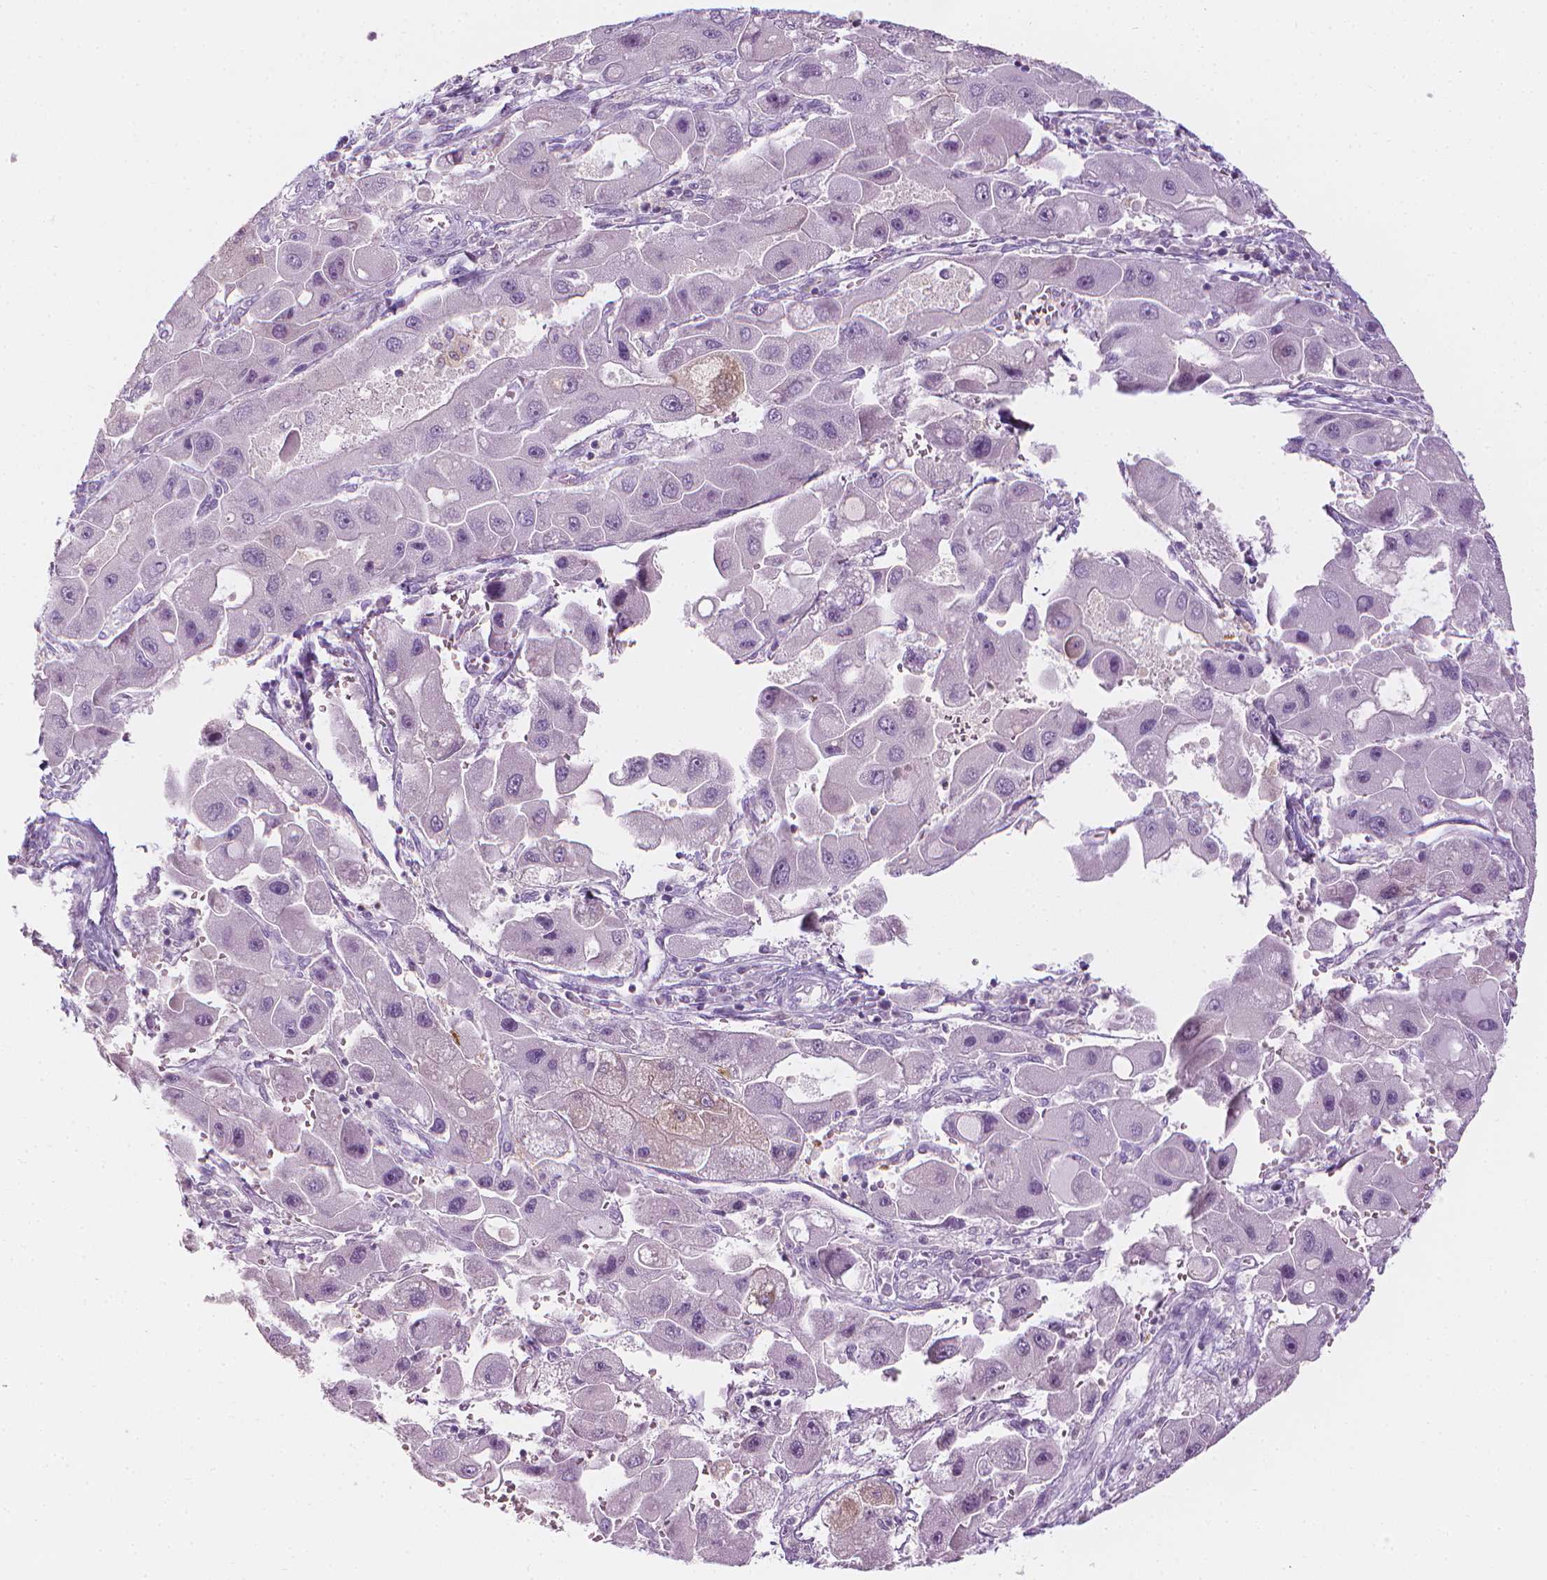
{"staining": {"intensity": "negative", "quantity": "none", "location": "none"}, "tissue": "liver cancer", "cell_type": "Tumor cells", "image_type": "cancer", "snomed": [{"axis": "morphology", "description": "Carcinoma, Hepatocellular, NOS"}, {"axis": "topography", "description": "Liver"}], "caption": "IHC micrograph of hepatocellular carcinoma (liver) stained for a protein (brown), which displays no positivity in tumor cells.", "gene": "SHMT1", "patient": {"sex": "male", "age": 24}}